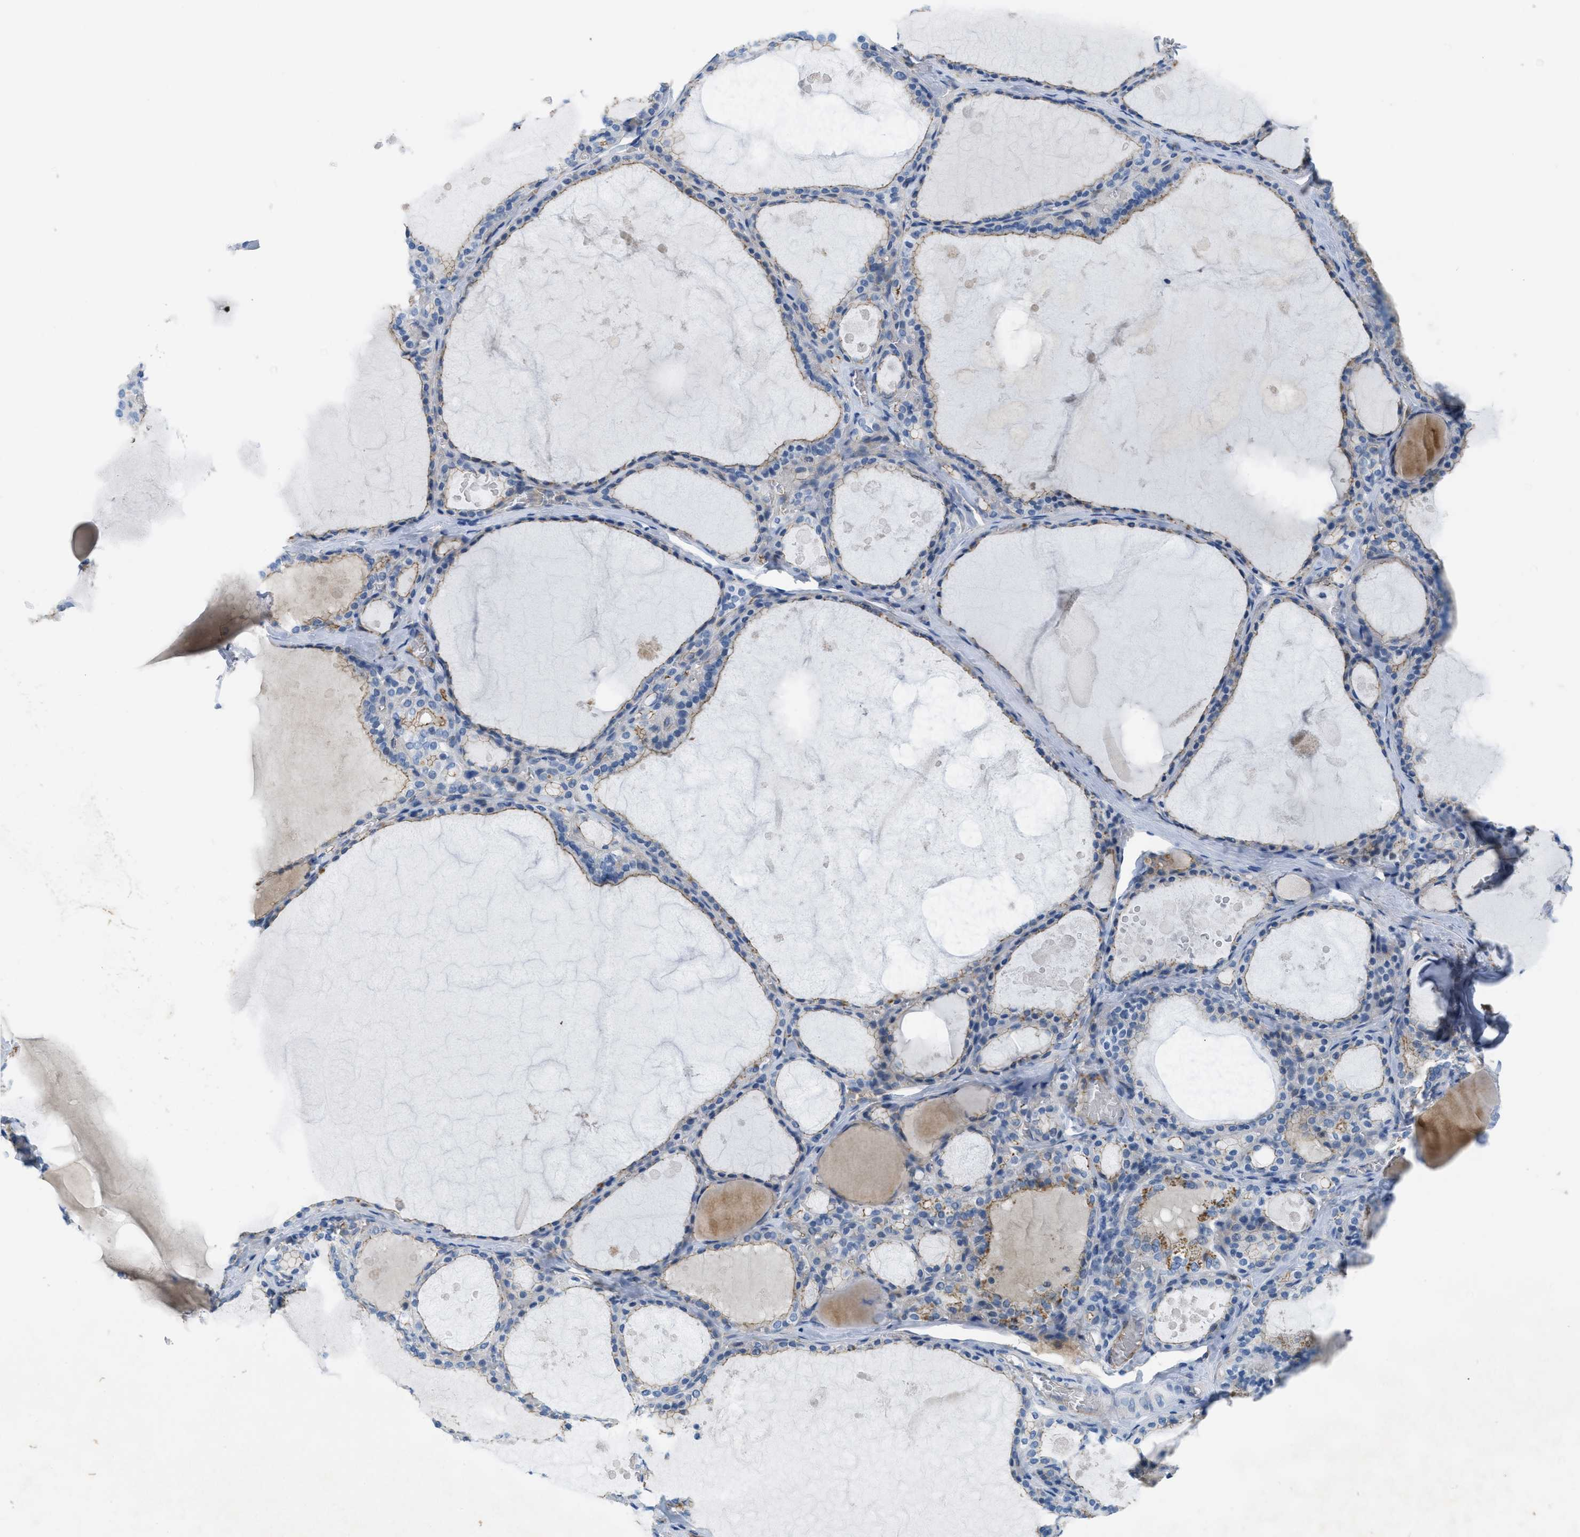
{"staining": {"intensity": "weak", "quantity": "25%-75%", "location": "cytoplasmic/membranous"}, "tissue": "thyroid gland", "cell_type": "Glandular cells", "image_type": "normal", "snomed": [{"axis": "morphology", "description": "Normal tissue, NOS"}, {"axis": "topography", "description": "Thyroid gland"}], "caption": "Protein staining shows weak cytoplasmic/membranous expression in approximately 25%-75% of glandular cells in benign thyroid gland.", "gene": "CRB3", "patient": {"sex": "male", "age": 56}}